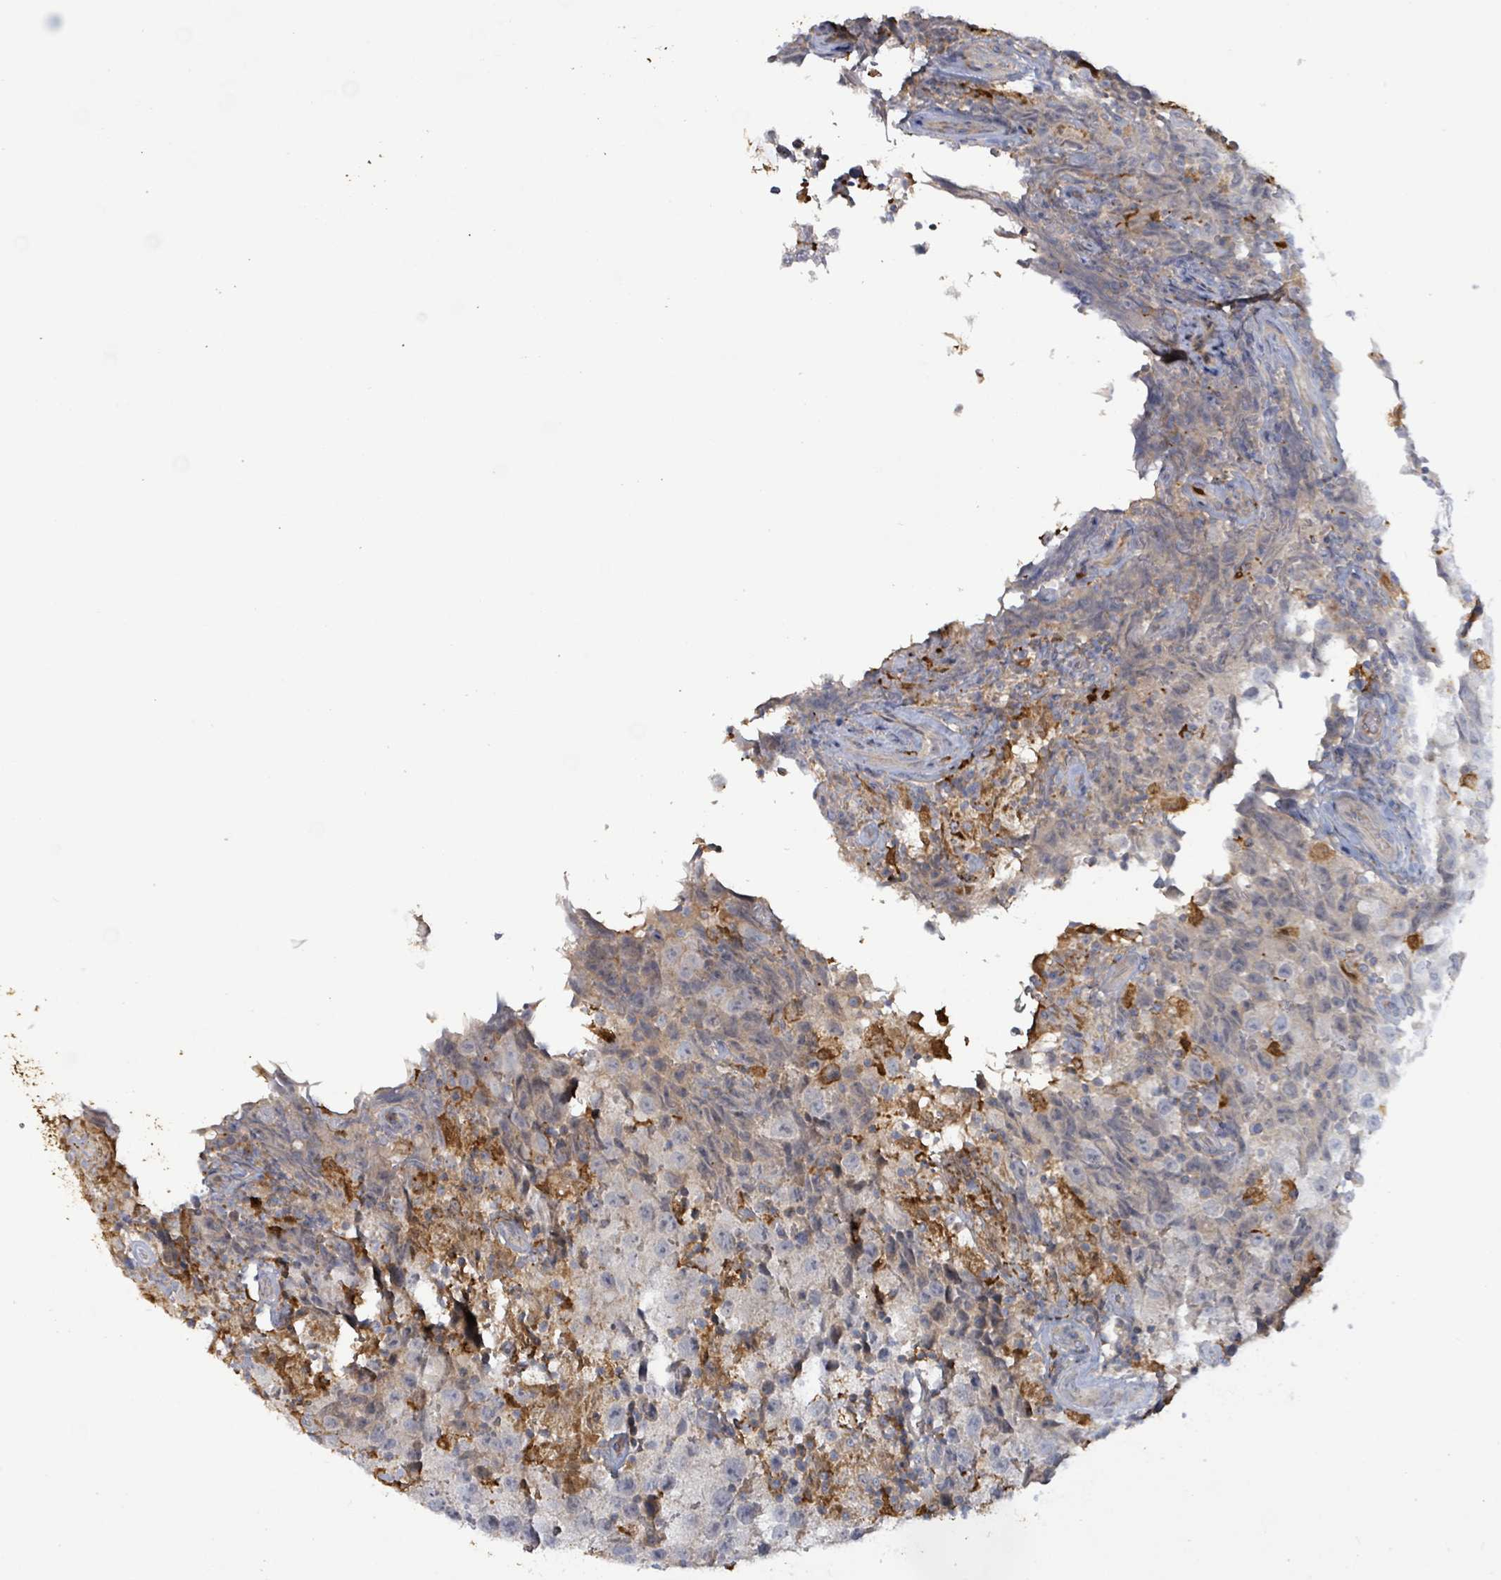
{"staining": {"intensity": "weak", "quantity": "<25%", "location": "cytoplasmic/membranous"}, "tissue": "testis cancer", "cell_type": "Tumor cells", "image_type": "cancer", "snomed": [{"axis": "morphology", "description": "Seminoma, NOS"}, {"axis": "morphology", "description": "Carcinoma, Embryonal, NOS"}, {"axis": "topography", "description": "Testis"}], "caption": "IHC histopathology image of neoplastic tissue: testis cancer stained with DAB (3,3'-diaminobenzidine) exhibits no significant protein positivity in tumor cells.", "gene": "FAM210A", "patient": {"sex": "male", "age": 41}}